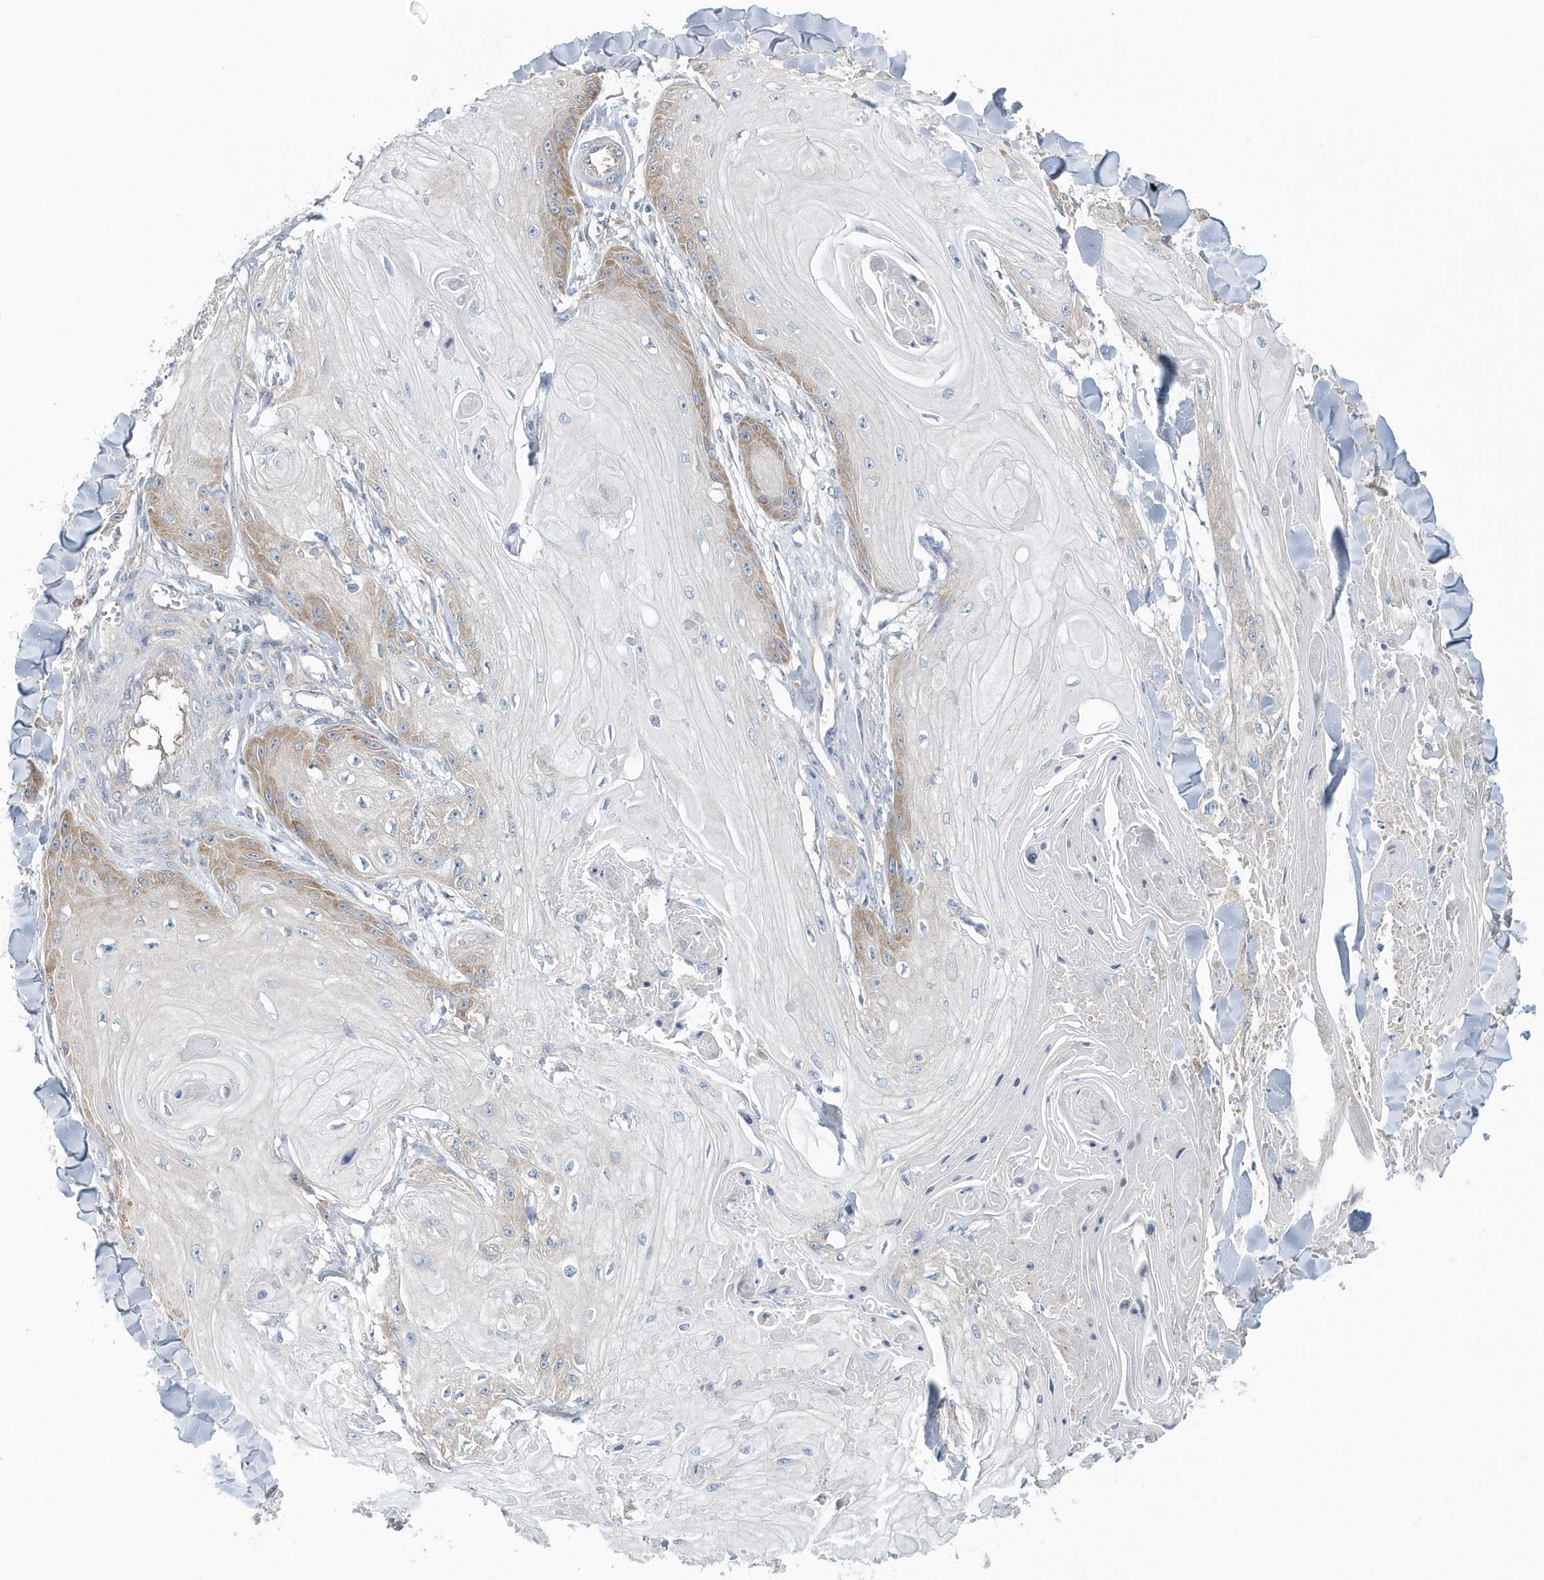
{"staining": {"intensity": "weak", "quantity": "<25%", "location": "cytoplasmic/membranous"}, "tissue": "skin cancer", "cell_type": "Tumor cells", "image_type": "cancer", "snomed": [{"axis": "morphology", "description": "Squamous cell carcinoma, NOS"}, {"axis": "topography", "description": "Skin"}], "caption": "A photomicrograph of human skin cancer (squamous cell carcinoma) is negative for staining in tumor cells.", "gene": "EIF3C", "patient": {"sex": "male", "age": 74}}